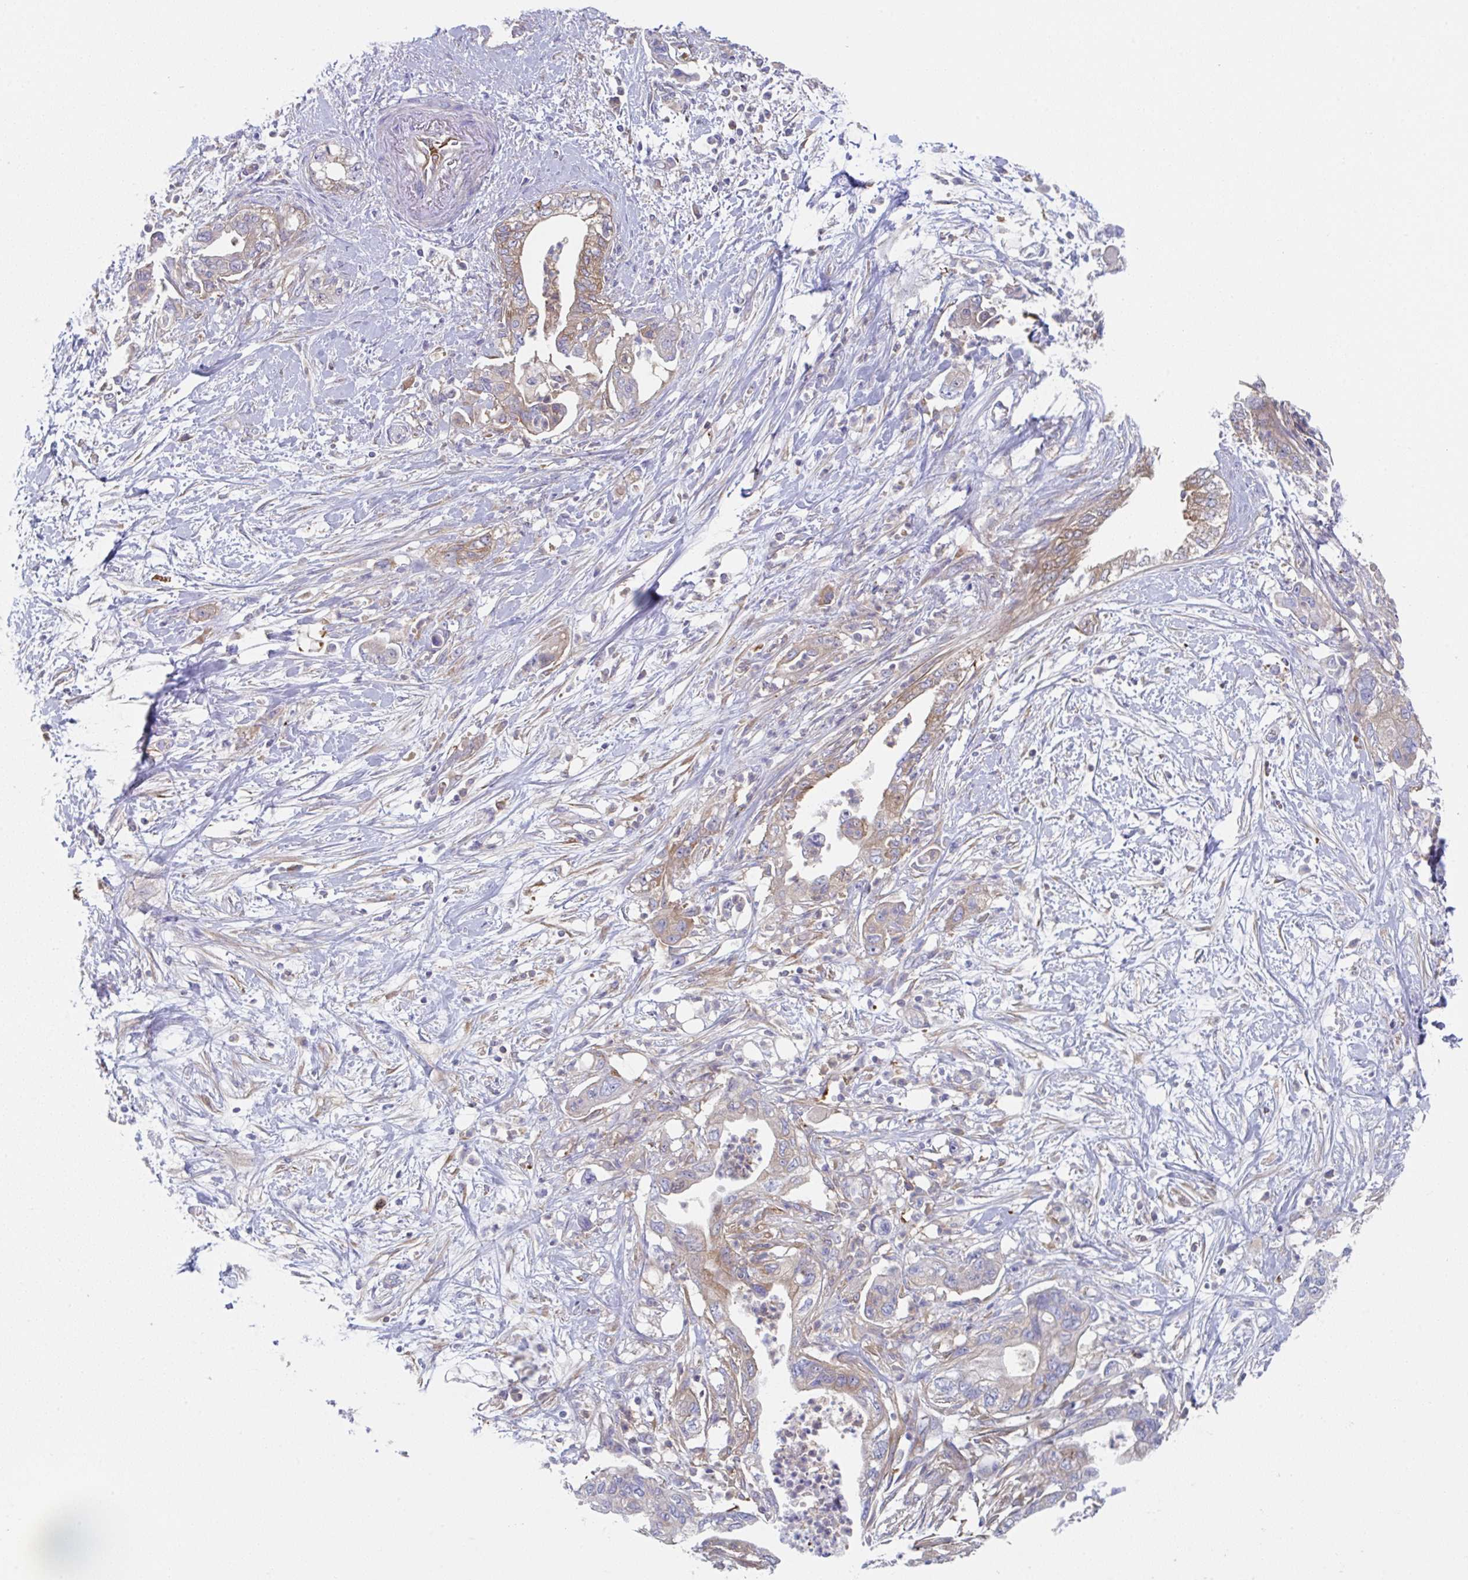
{"staining": {"intensity": "moderate", "quantity": "25%-75%", "location": "cytoplasmic/membranous"}, "tissue": "pancreatic cancer", "cell_type": "Tumor cells", "image_type": "cancer", "snomed": [{"axis": "morphology", "description": "Adenocarcinoma, NOS"}, {"axis": "topography", "description": "Pancreas"}], "caption": "Immunohistochemical staining of pancreatic cancer (adenocarcinoma) reveals medium levels of moderate cytoplasmic/membranous protein expression in approximately 25%-75% of tumor cells.", "gene": "AMPD2", "patient": {"sex": "female", "age": 73}}